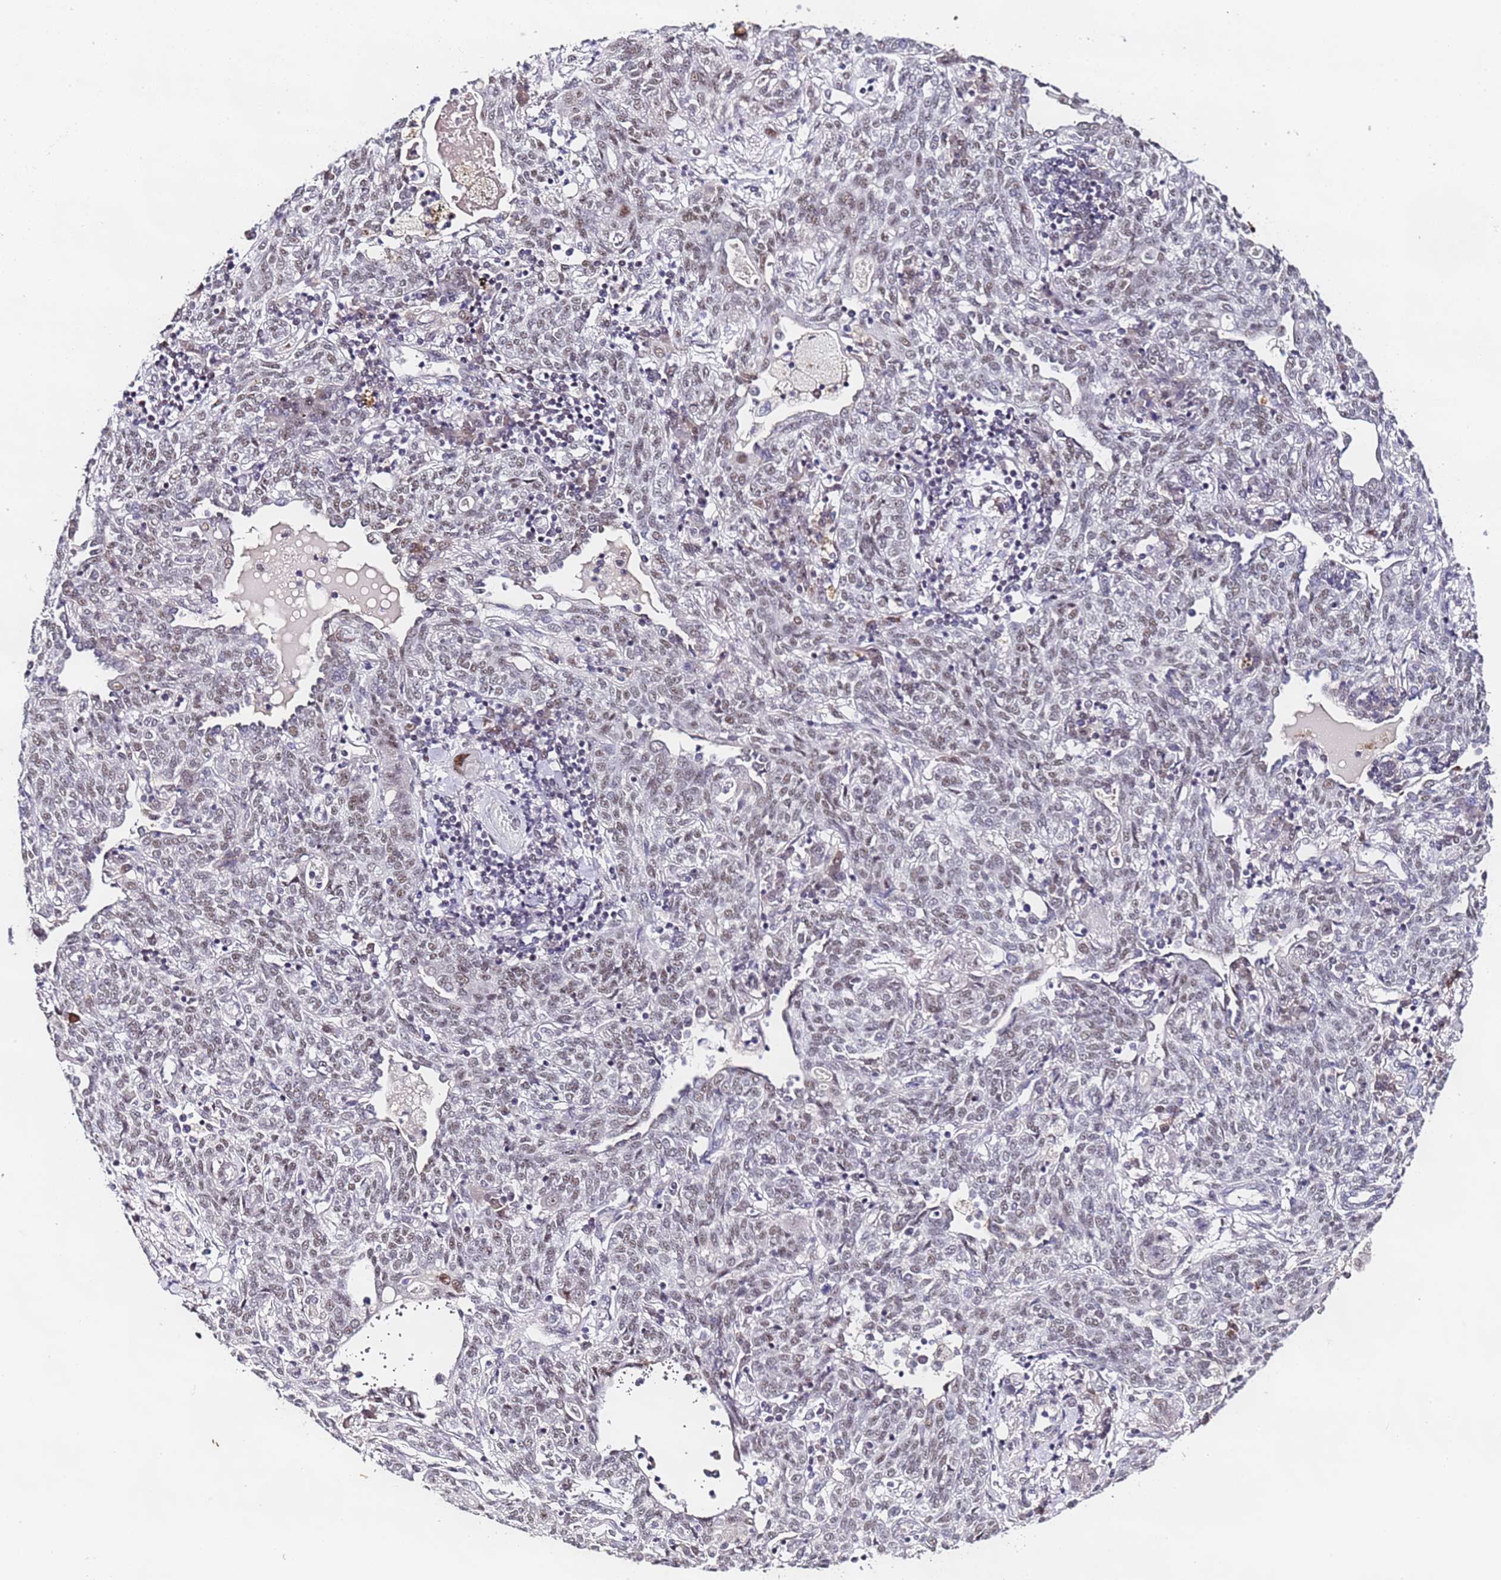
{"staining": {"intensity": "weak", "quantity": "25%-75%", "location": "nuclear"}, "tissue": "lung cancer", "cell_type": "Tumor cells", "image_type": "cancer", "snomed": [{"axis": "morphology", "description": "Squamous cell carcinoma, NOS"}, {"axis": "topography", "description": "Lung"}], "caption": "The immunohistochemical stain highlights weak nuclear expression in tumor cells of lung cancer tissue.", "gene": "FNBP4", "patient": {"sex": "female", "age": 70}}